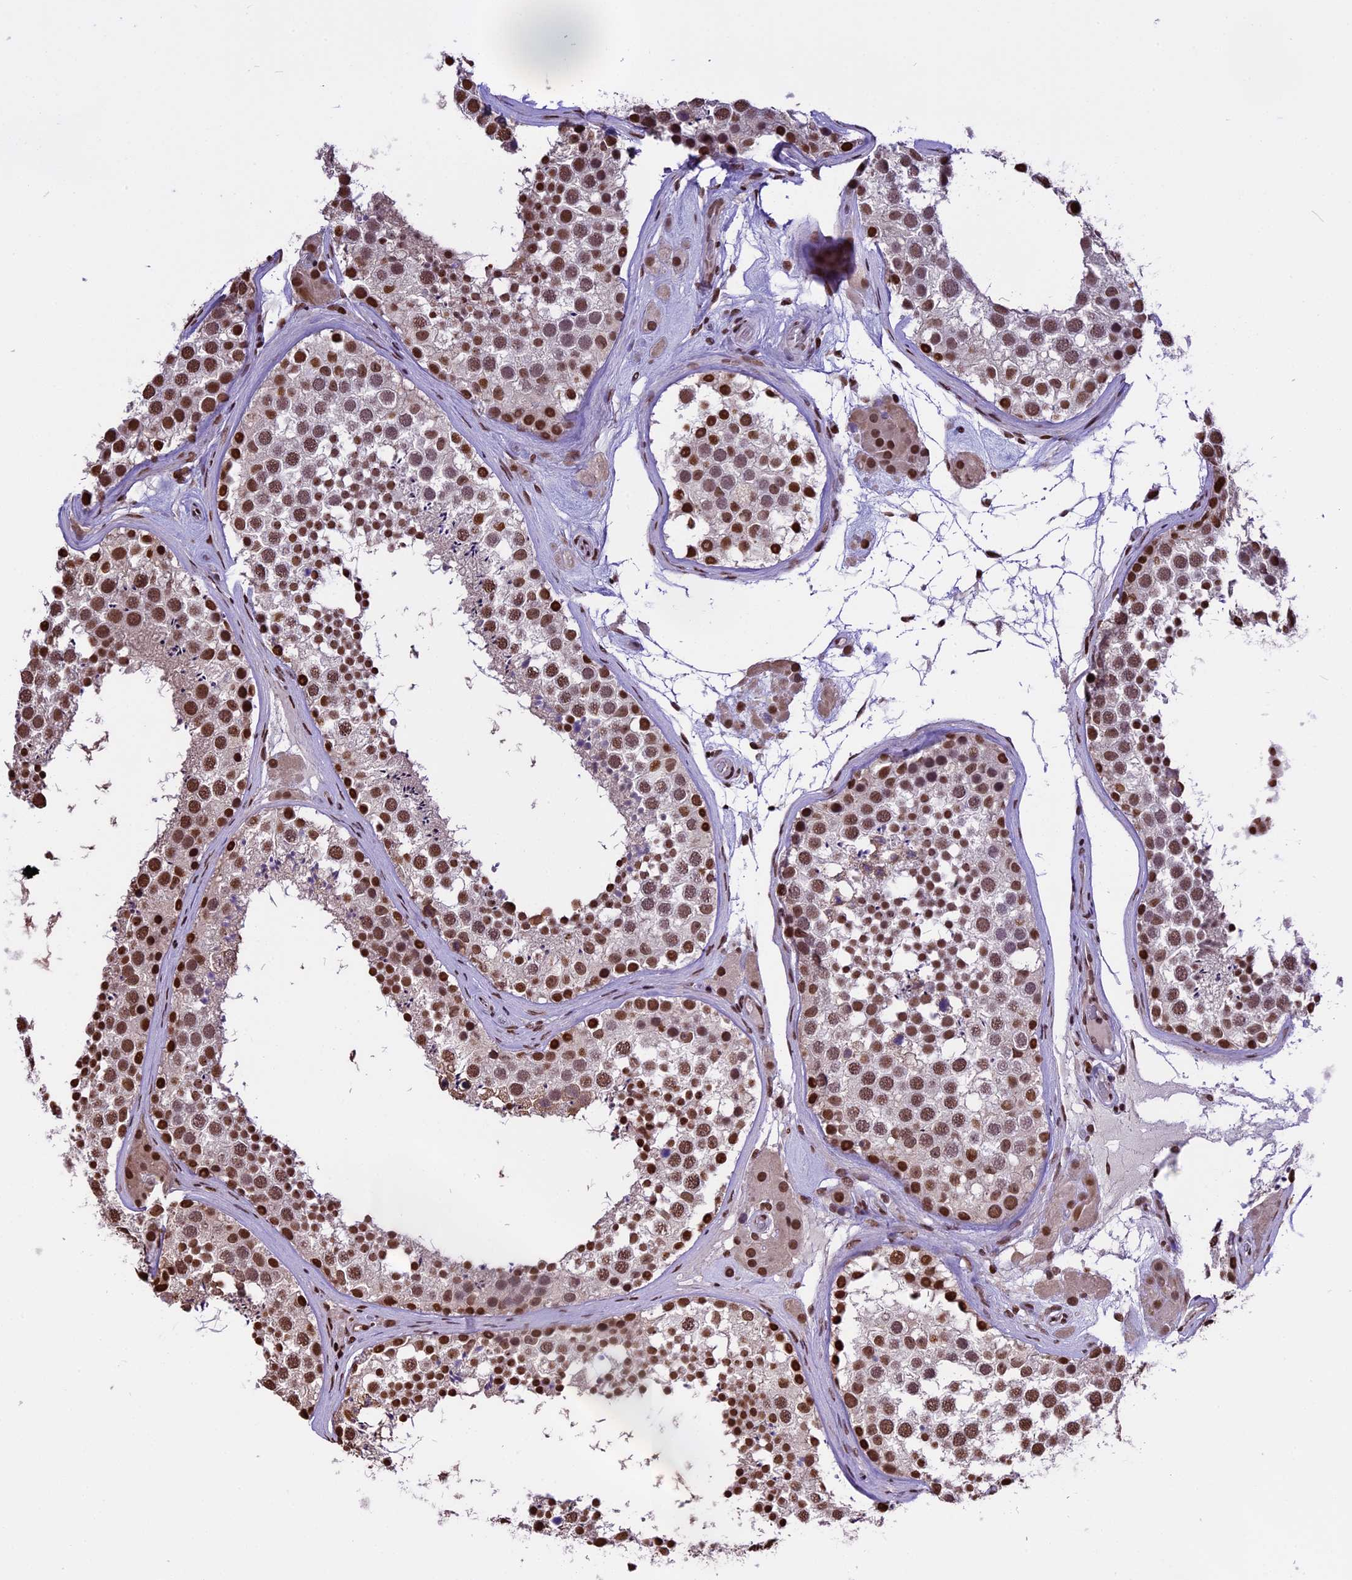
{"staining": {"intensity": "strong", "quantity": ">75%", "location": "nuclear"}, "tissue": "testis", "cell_type": "Cells in seminiferous ducts", "image_type": "normal", "snomed": [{"axis": "morphology", "description": "Normal tissue, NOS"}, {"axis": "topography", "description": "Testis"}], "caption": "Brown immunohistochemical staining in normal human testis displays strong nuclear staining in about >75% of cells in seminiferous ducts. The staining is performed using DAB (3,3'-diaminobenzidine) brown chromogen to label protein expression. The nuclei are counter-stained blue using hematoxylin.", "gene": "POLR3E", "patient": {"sex": "male", "age": 46}}